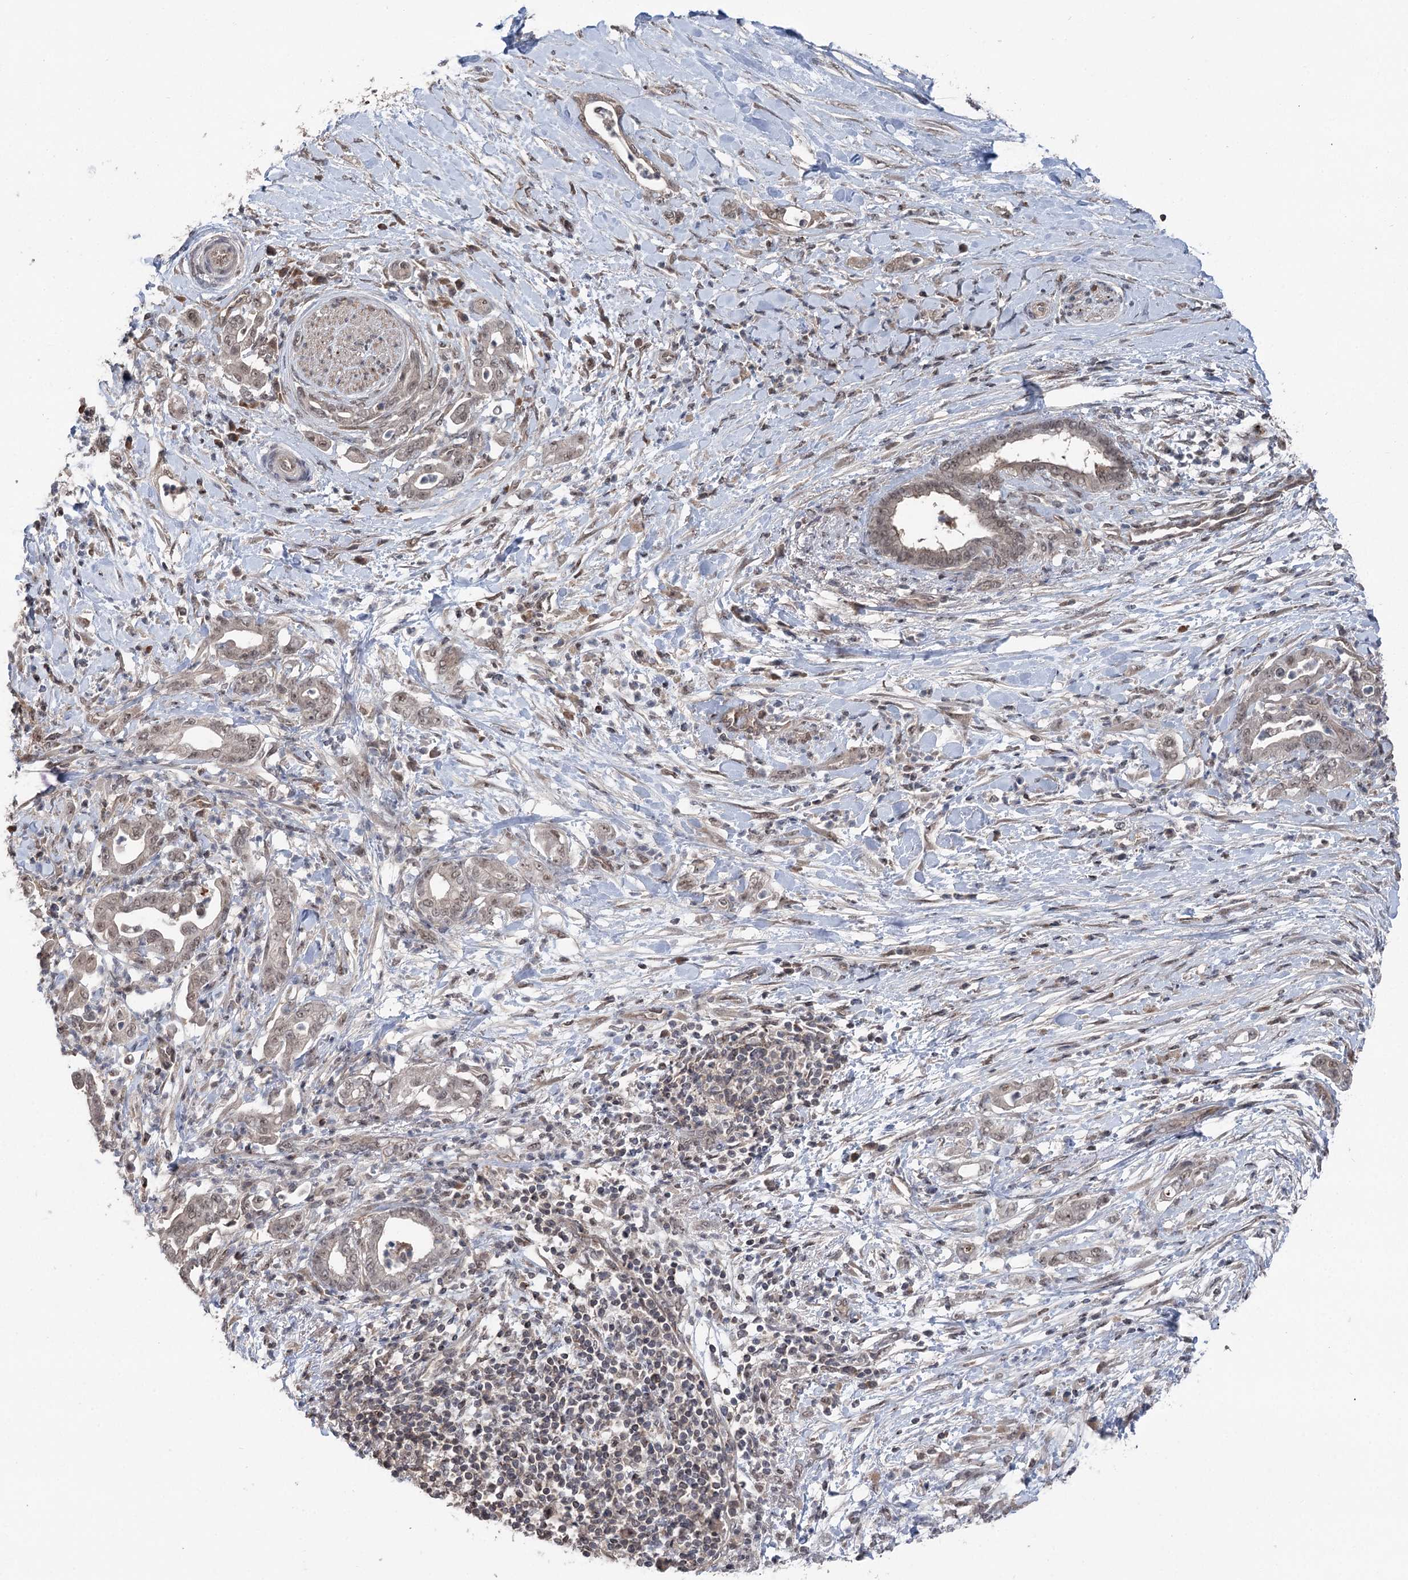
{"staining": {"intensity": "weak", "quantity": ">75%", "location": "nuclear"}, "tissue": "pancreatic cancer", "cell_type": "Tumor cells", "image_type": "cancer", "snomed": [{"axis": "morphology", "description": "Adenocarcinoma, NOS"}, {"axis": "topography", "description": "Pancreas"}], "caption": "Pancreatic adenocarcinoma stained with a brown dye exhibits weak nuclear positive expression in about >75% of tumor cells.", "gene": "CCSER2", "patient": {"sex": "female", "age": 55}}